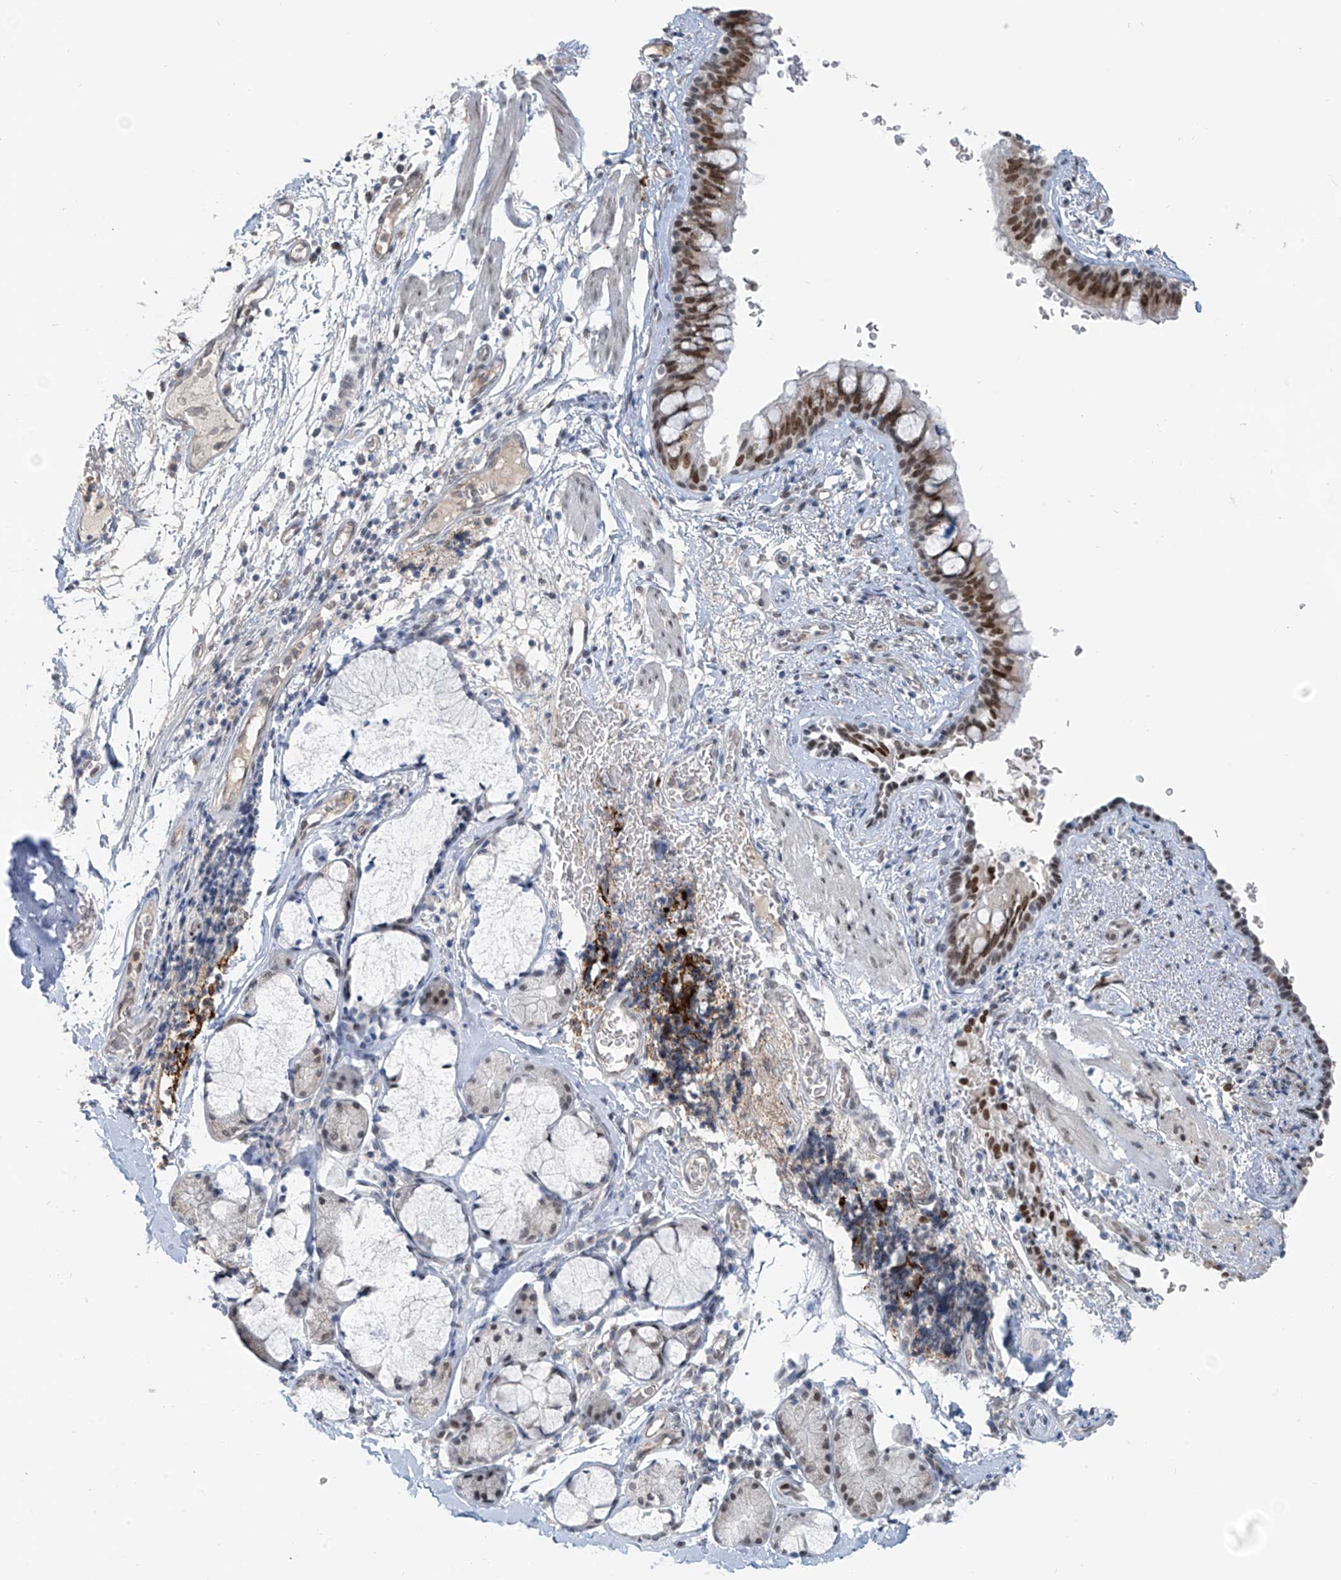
{"staining": {"intensity": "moderate", "quantity": ">75%", "location": "nuclear"}, "tissue": "bronchus", "cell_type": "Respiratory epithelial cells", "image_type": "normal", "snomed": [{"axis": "morphology", "description": "Normal tissue, NOS"}, {"axis": "topography", "description": "Cartilage tissue"}, {"axis": "topography", "description": "Bronchus"}], "caption": "Immunohistochemistry (IHC) (DAB) staining of benign bronchus demonstrates moderate nuclear protein staining in approximately >75% of respiratory epithelial cells. The protein is shown in brown color, while the nuclei are stained blue.", "gene": "MCM9", "patient": {"sex": "female", "age": 36}}